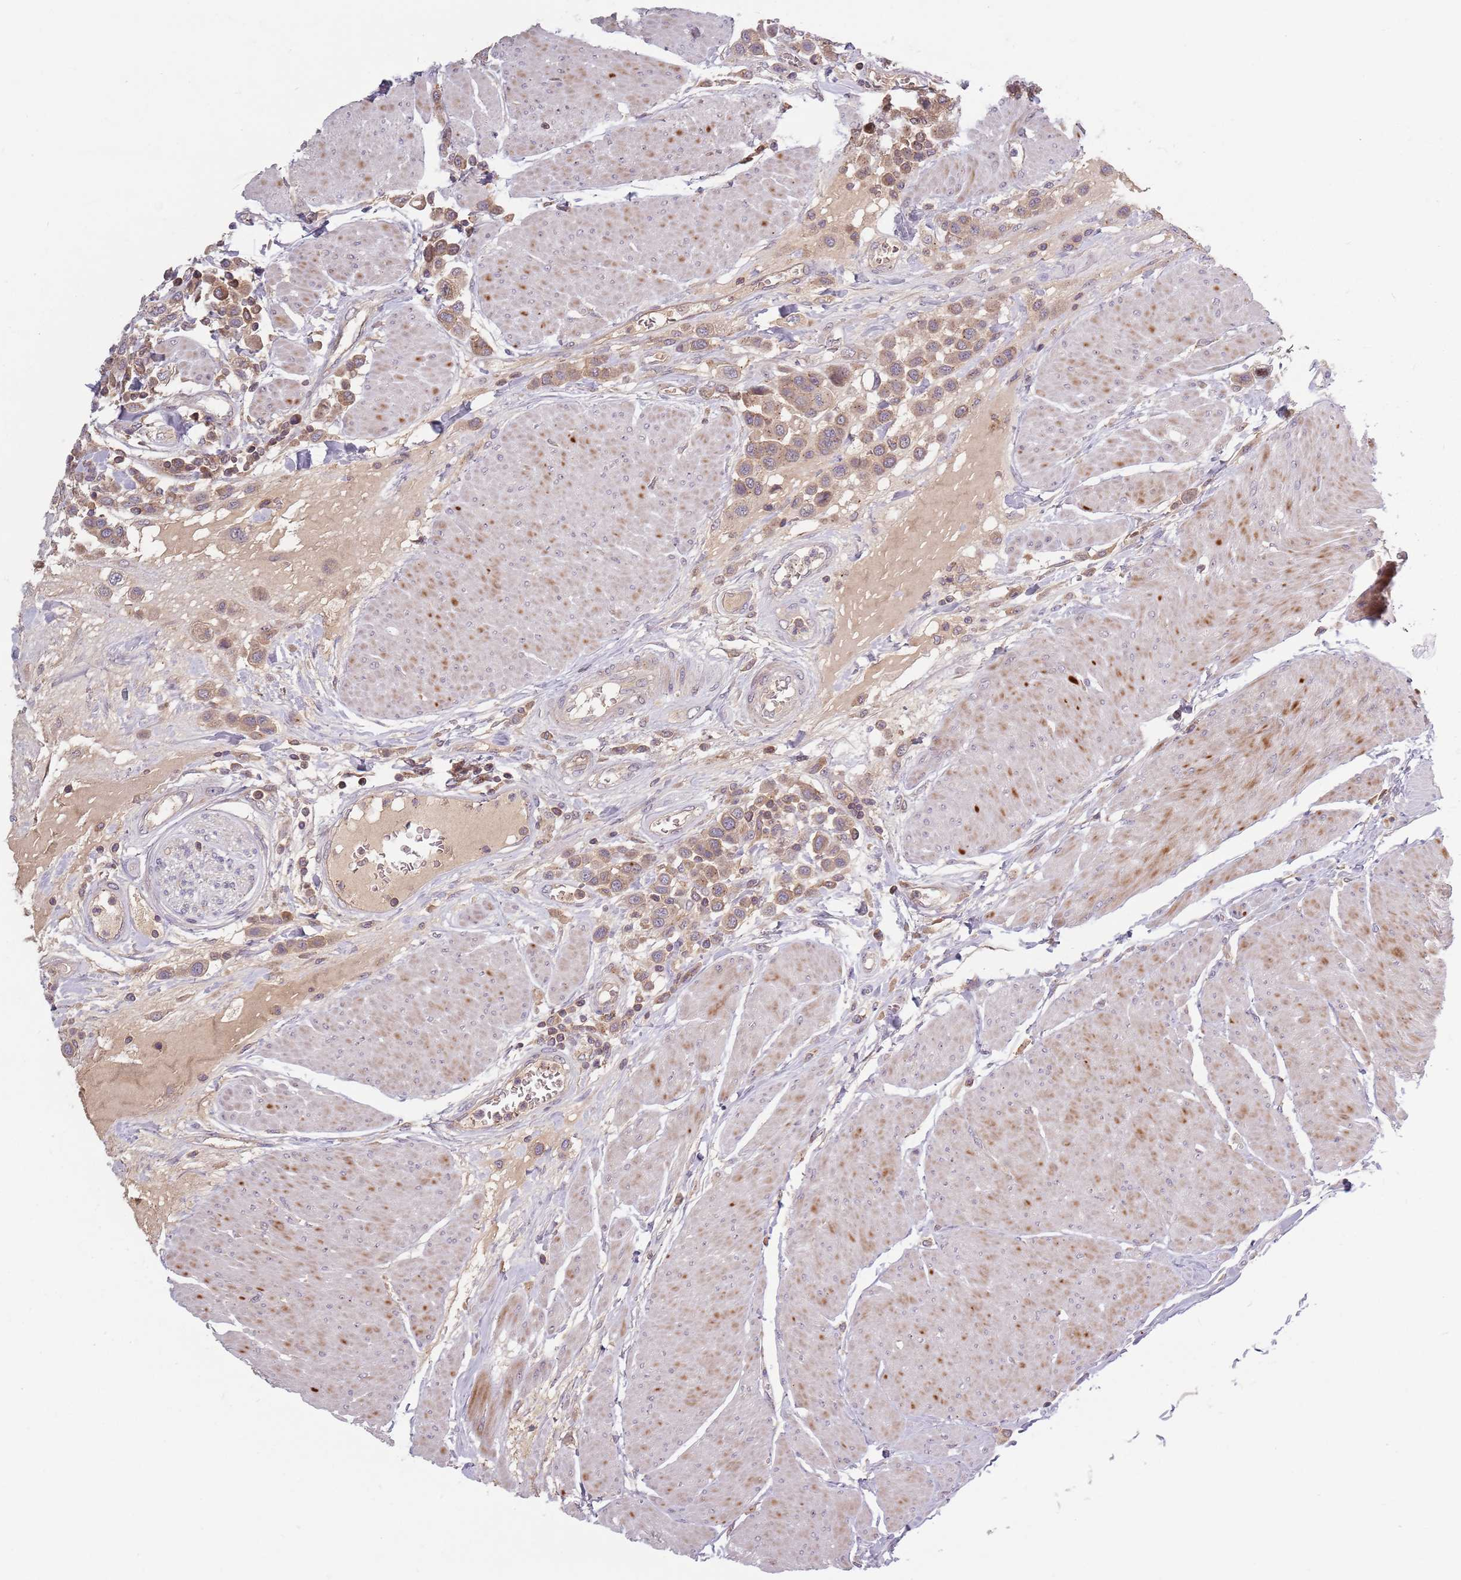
{"staining": {"intensity": "moderate", "quantity": ">75%", "location": "cytoplasmic/membranous"}, "tissue": "urothelial cancer", "cell_type": "Tumor cells", "image_type": "cancer", "snomed": [{"axis": "morphology", "description": "Urothelial carcinoma, High grade"}, {"axis": "topography", "description": "Urinary bladder"}], "caption": "Immunohistochemistry of human urothelial cancer demonstrates medium levels of moderate cytoplasmic/membranous positivity in approximately >75% of tumor cells.", "gene": "ASB13", "patient": {"sex": "male", "age": 50}}